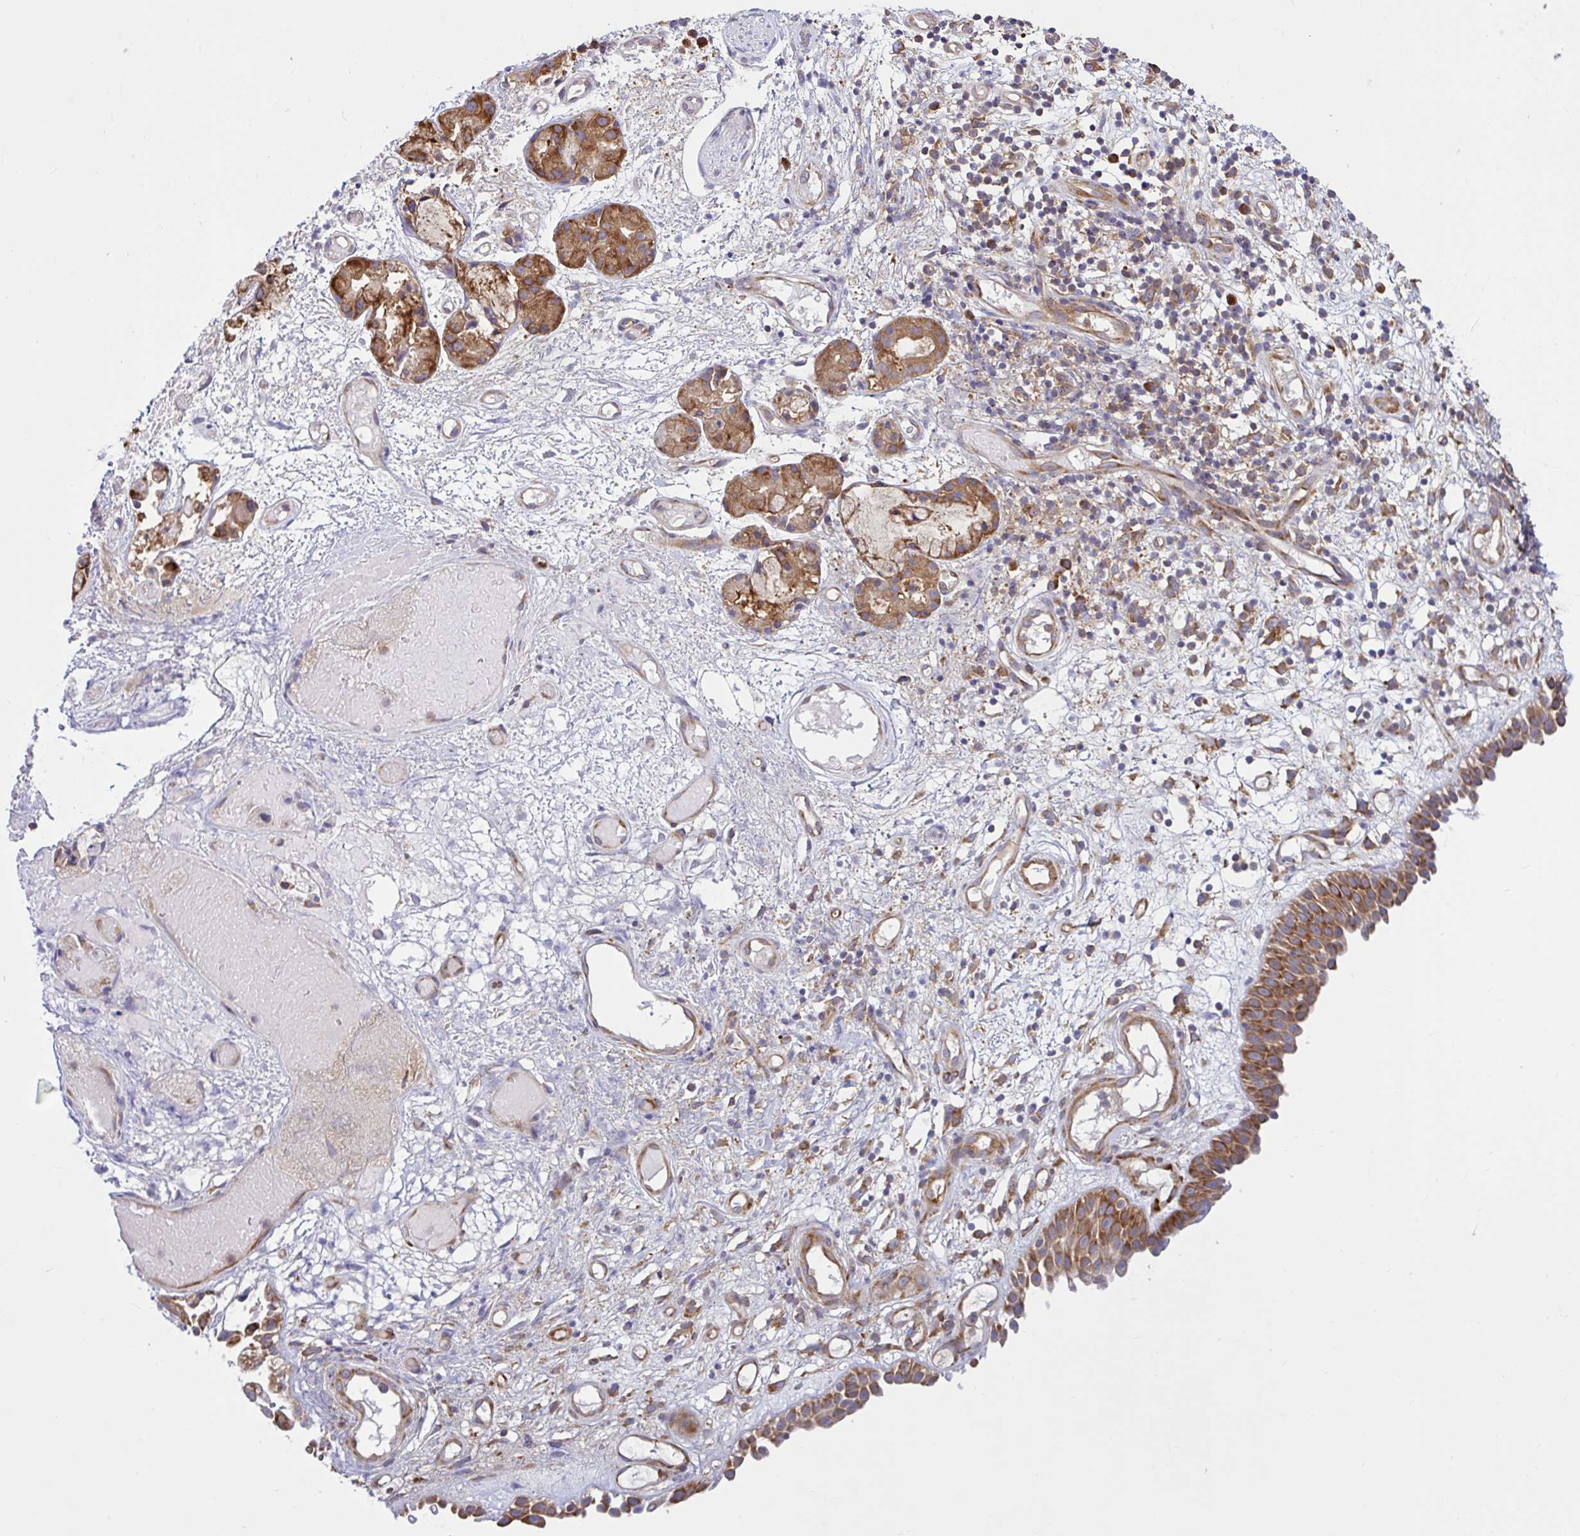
{"staining": {"intensity": "moderate", "quantity": ">75%", "location": "cytoplasmic/membranous"}, "tissue": "nasopharynx", "cell_type": "Respiratory epithelial cells", "image_type": "normal", "snomed": [{"axis": "morphology", "description": "Normal tissue, NOS"}, {"axis": "morphology", "description": "Inflammation, NOS"}, {"axis": "topography", "description": "Nasopharynx"}], "caption": "DAB (3,3'-diaminobenzidine) immunohistochemical staining of normal nasopharynx demonstrates moderate cytoplasmic/membranous protein expression in about >75% of respiratory epithelial cells. (IHC, brightfield microscopy, high magnification).", "gene": "LARS1", "patient": {"sex": "male", "age": 54}}